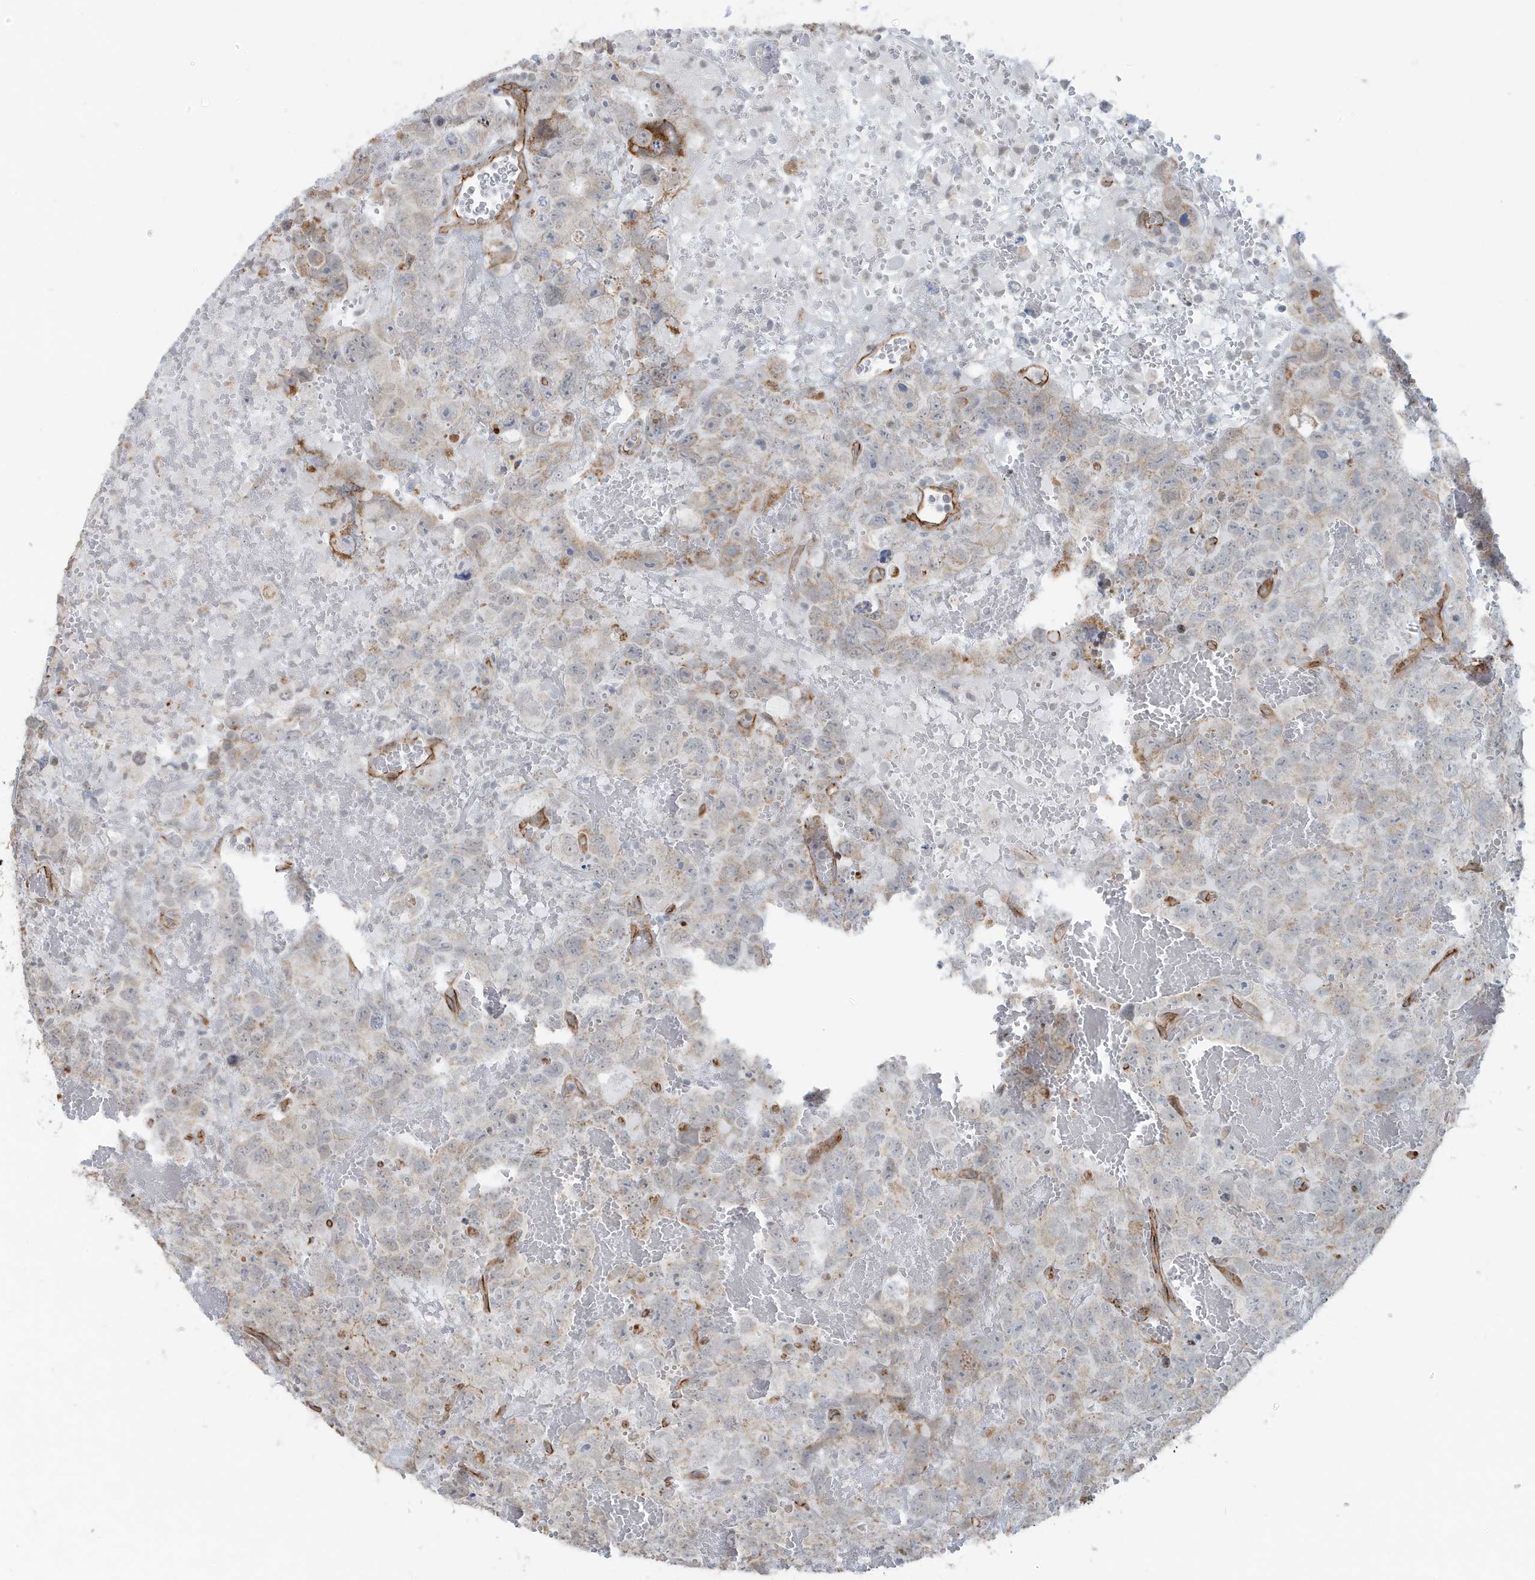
{"staining": {"intensity": "weak", "quantity": "<25%", "location": "cytoplasmic/membranous"}, "tissue": "testis cancer", "cell_type": "Tumor cells", "image_type": "cancer", "snomed": [{"axis": "morphology", "description": "Carcinoma, Embryonal, NOS"}, {"axis": "topography", "description": "Testis"}], "caption": "A micrograph of human testis cancer (embryonal carcinoma) is negative for staining in tumor cells.", "gene": "CHCHD4", "patient": {"sex": "male", "age": 45}}